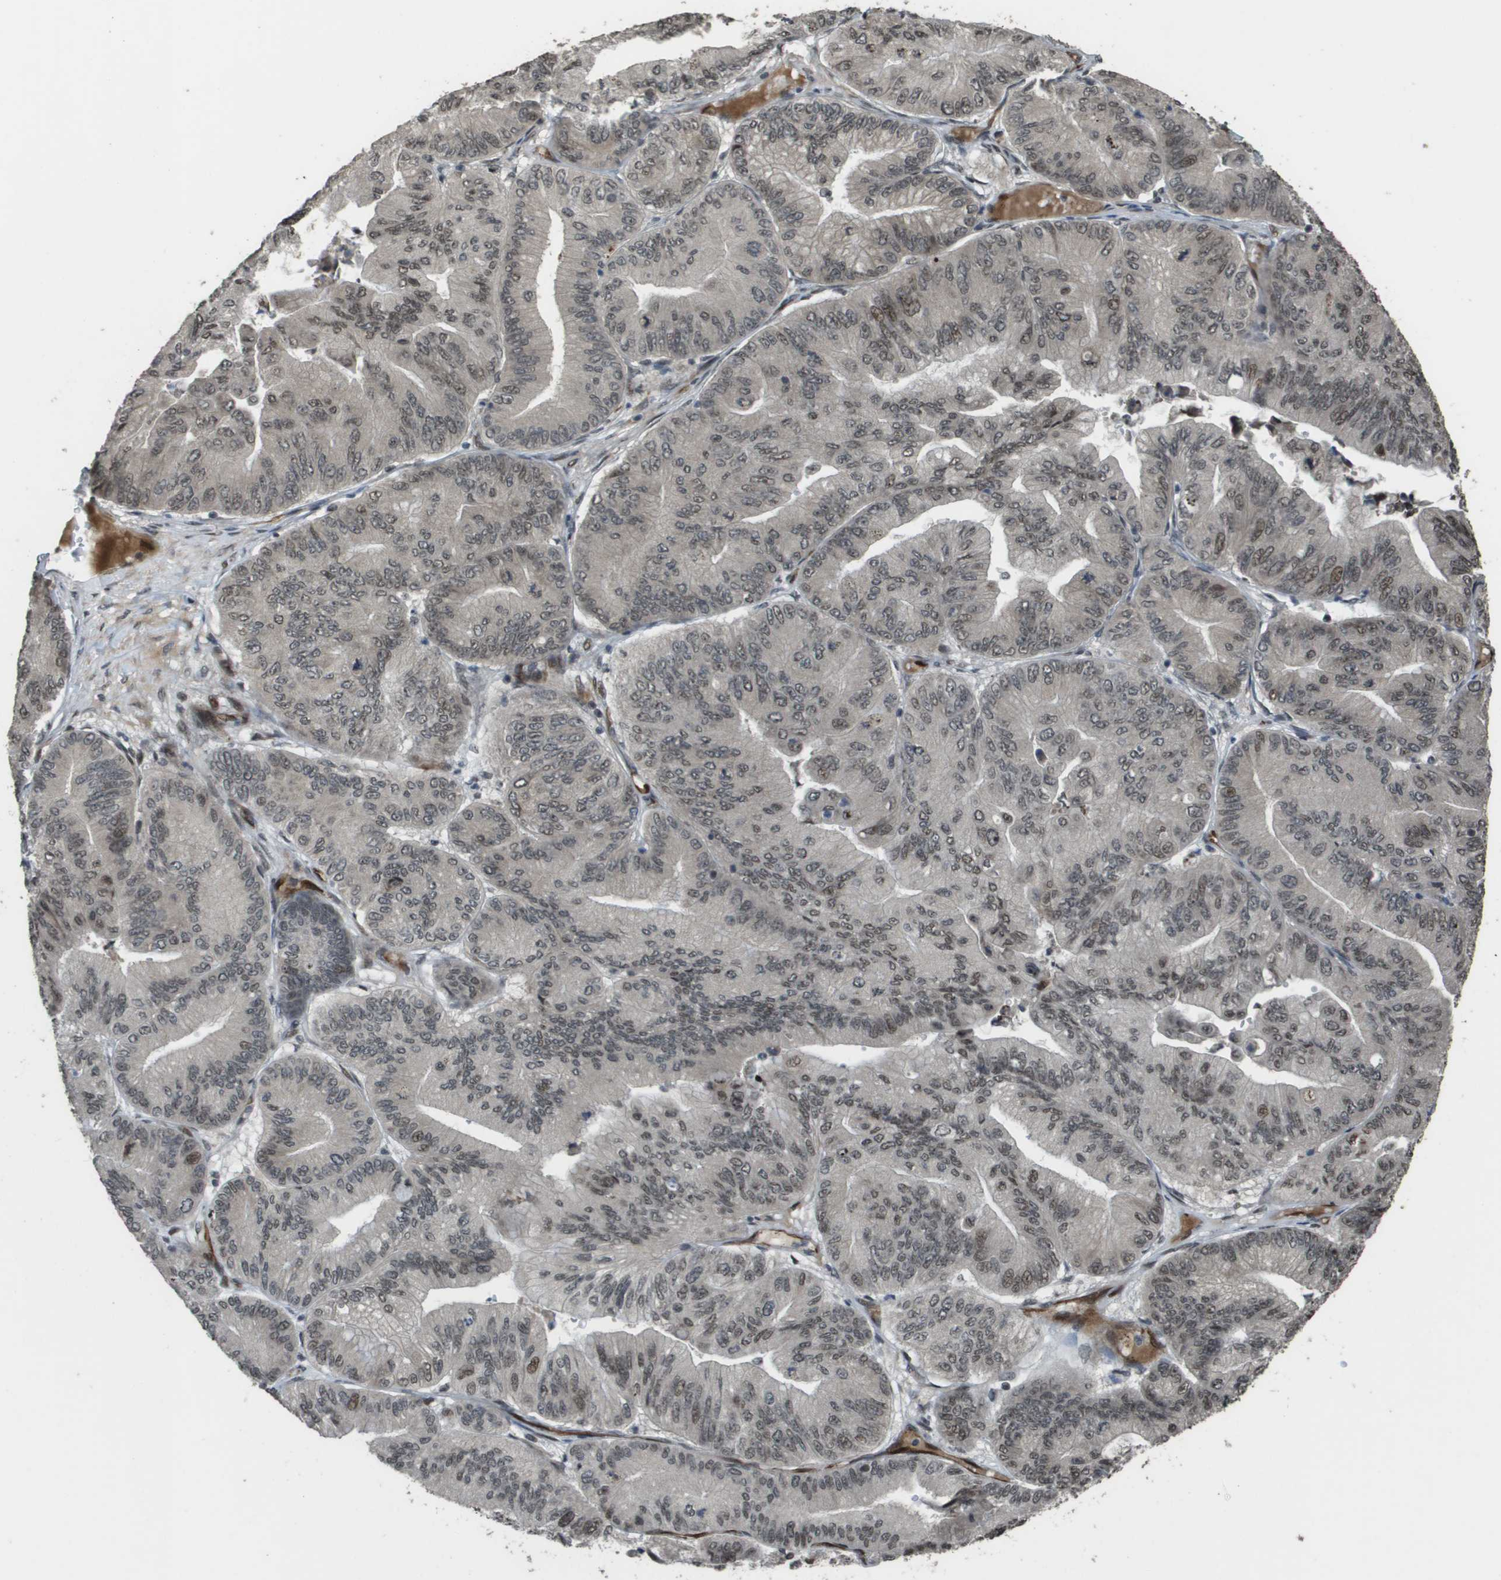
{"staining": {"intensity": "moderate", "quantity": "<25%", "location": "cytoplasmic/membranous"}, "tissue": "ovarian cancer", "cell_type": "Tumor cells", "image_type": "cancer", "snomed": [{"axis": "morphology", "description": "Cystadenocarcinoma, mucinous, NOS"}, {"axis": "topography", "description": "Ovary"}], "caption": "A high-resolution image shows immunohistochemistry (IHC) staining of ovarian mucinous cystadenocarcinoma, which displays moderate cytoplasmic/membranous staining in about <25% of tumor cells. (DAB IHC, brown staining for protein, blue staining for nuclei).", "gene": "KAT5", "patient": {"sex": "female", "age": 61}}